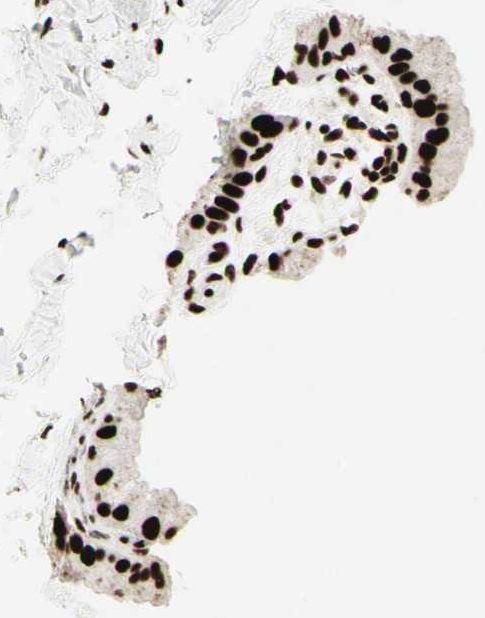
{"staining": {"intensity": "strong", "quantity": ">75%", "location": "cytoplasmic/membranous,nuclear"}, "tissue": "gallbladder", "cell_type": "Glandular cells", "image_type": "normal", "snomed": [{"axis": "morphology", "description": "Normal tissue, NOS"}, {"axis": "topography", "description": "Gallbladder"}], "caption": "Gallbladder was stained to show a protein in brown. There is high levels of strong cytoplasmic/membranous,nuclear staining in about >75% of glandular cells. The protein of interest is stained brown, and the nuclei are stained in blue (DAB (3,3'-diaminobenzidine) IHC with brightfield microscopy, high magnification).", "gene": "U2AF2", "patient": {"sex": "female", "age": 64}}